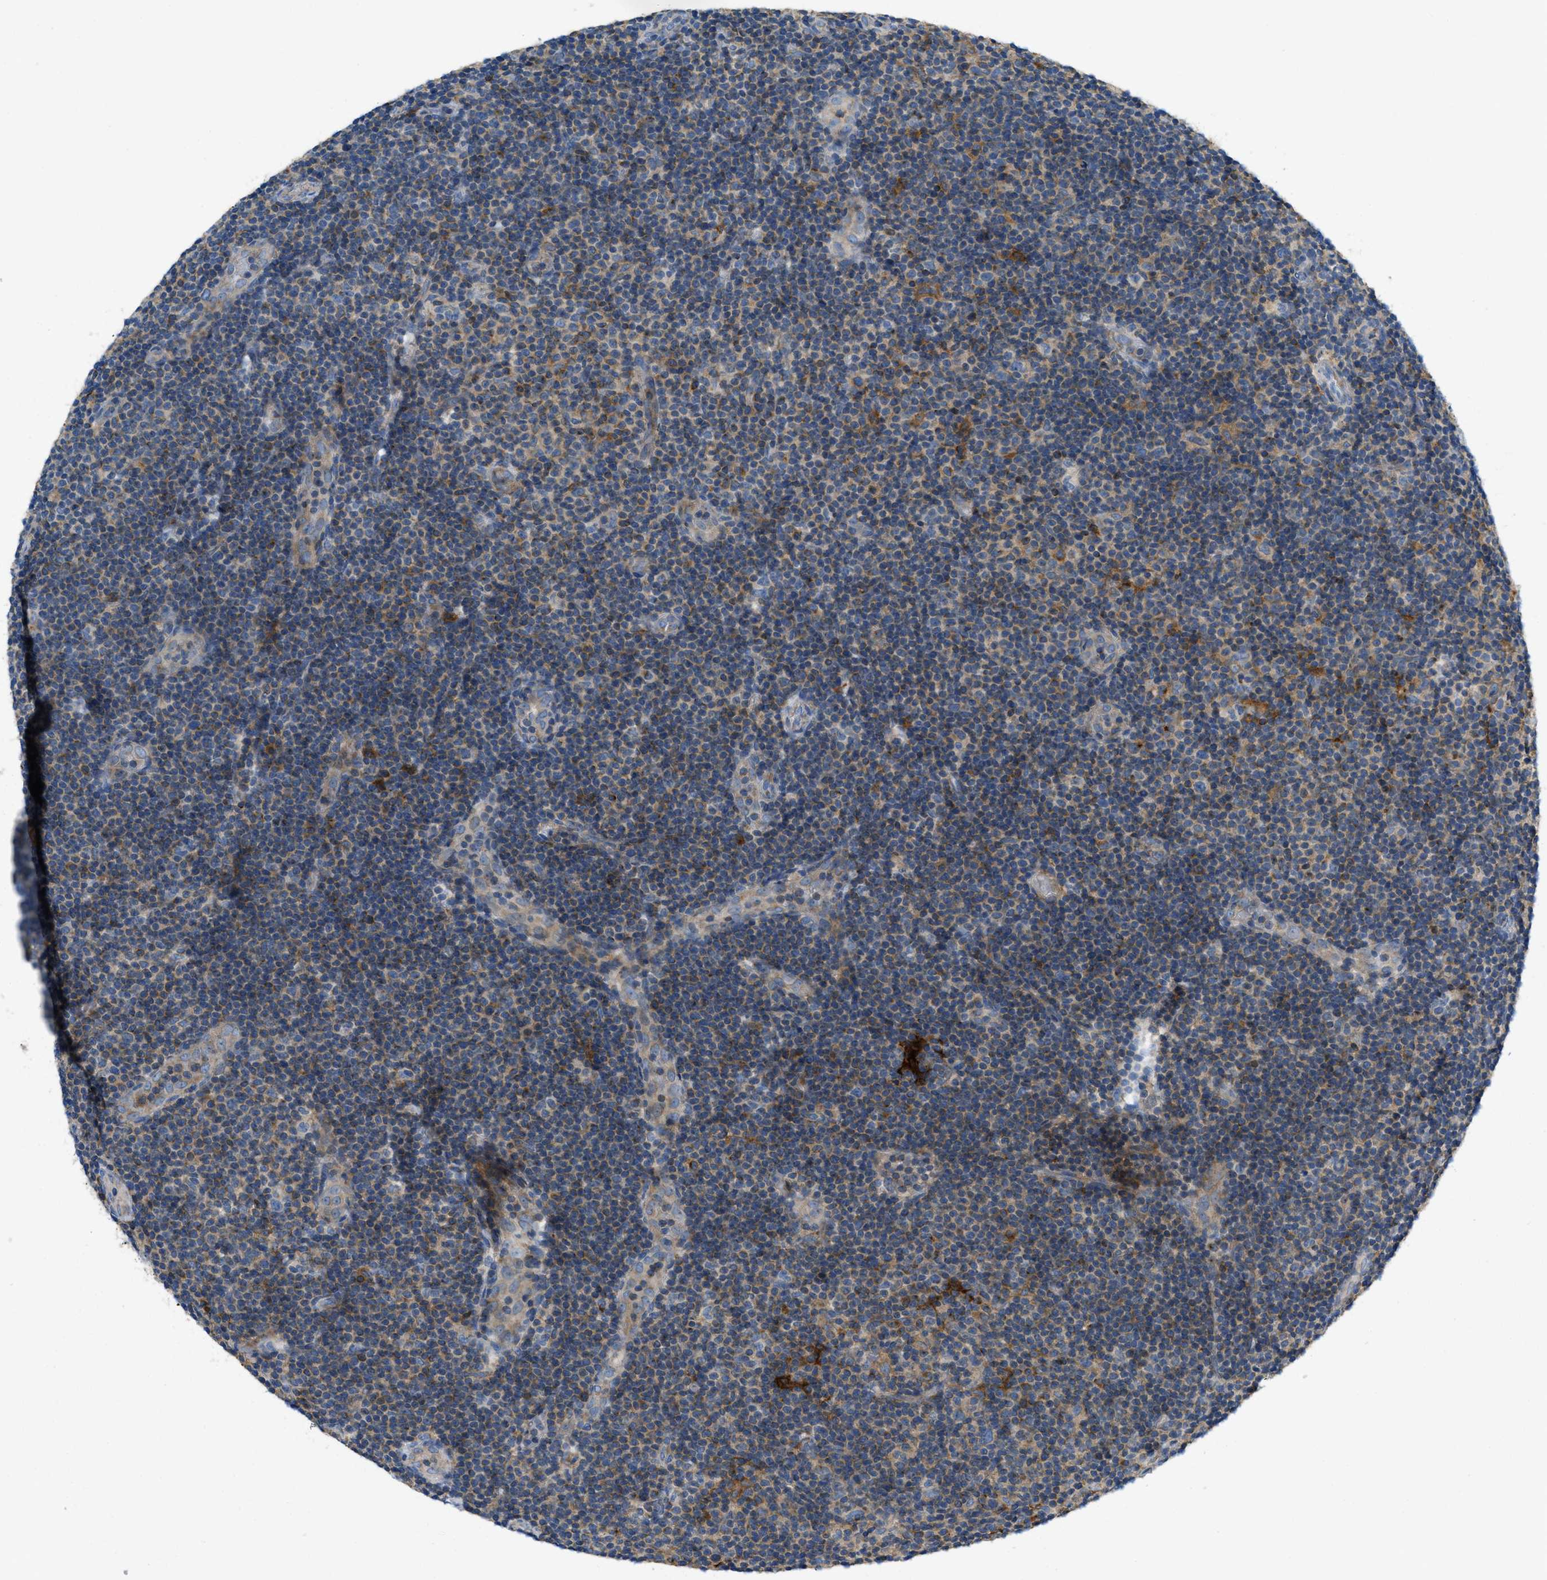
{"staining": {"intensity": "moderate", "quantity": "25%-75%", "location": "cytoplasmic/membranous"}, "tissue": "lymphoma", "cell_type": "Tumor cells", "image_type": "cancer", "snomed": [{"axis": "morphology", "description": "Malignant lymphoma, non-Hodgkin's type, Low grade"}, {"axis": "topography", "description": "Lymph node"}], "caption": "The histopathology image displays a brown stain indicating the presence of a protein in the cytoplasmic/membranous of tumor cells in lymphoma. The protein is stained brown, and the nuclei are stained in blue (DAB IHC with brightfield microscopy, high magnification).", "gene": "RFFL", "patient": {"sex": "male", "age": 83}}